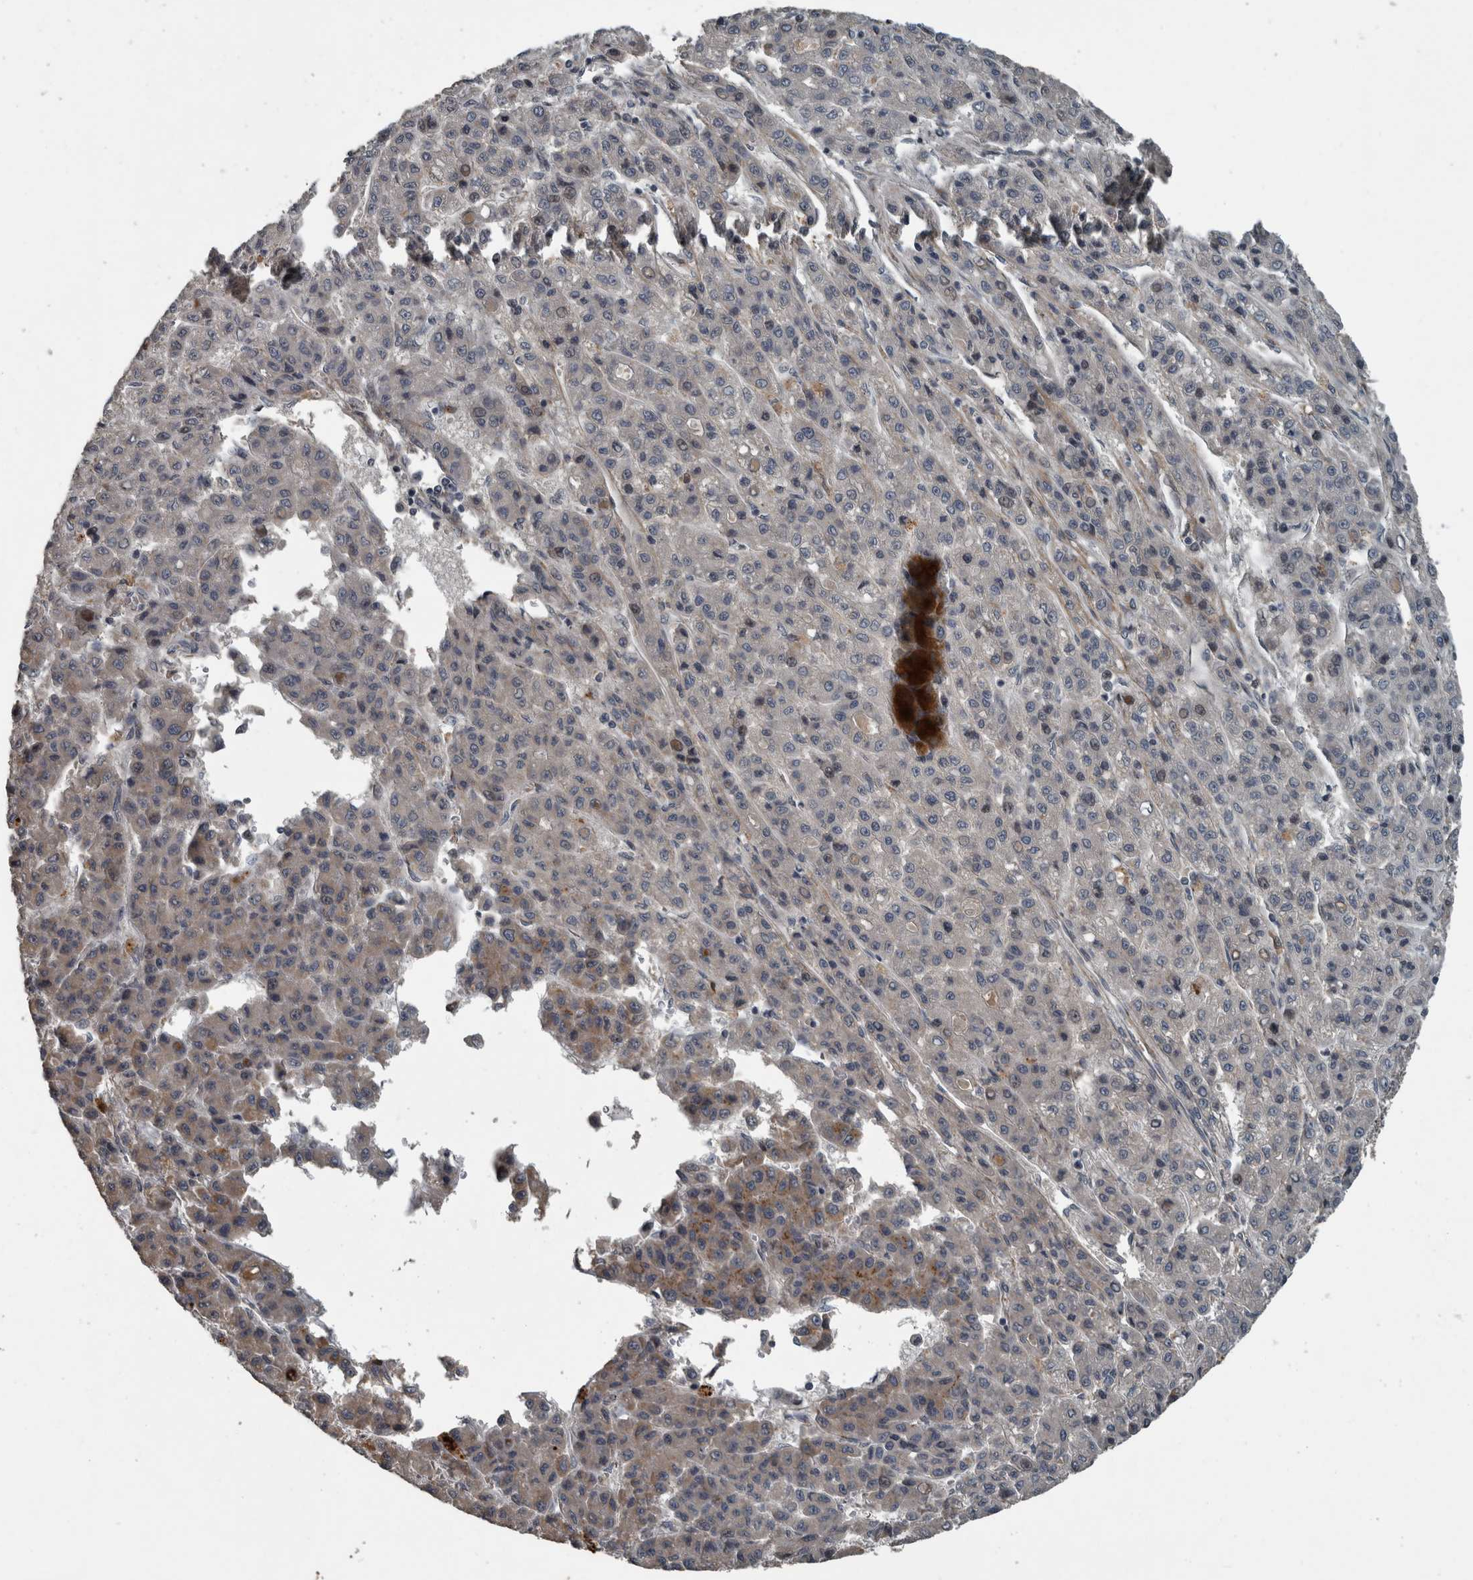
{"staining": {"intensity": "weak", "quantity": "<25%", "location": "cytoplasmic/membranous"}, "tissue": "liver cancer", "cell_type": "Tumor cells", "image_type": "cancer", "snomed": [{"axis": "morphology", "description": "Carcinoma, Hepatocellular, NOS"}, {"axis": "topography", "description": "Liver"}], "caption": "IHC of liver cancer reveals no expression in tumor cells.", "gene": "ZNF345", "patient": {"sex": "male", "age": 70}}